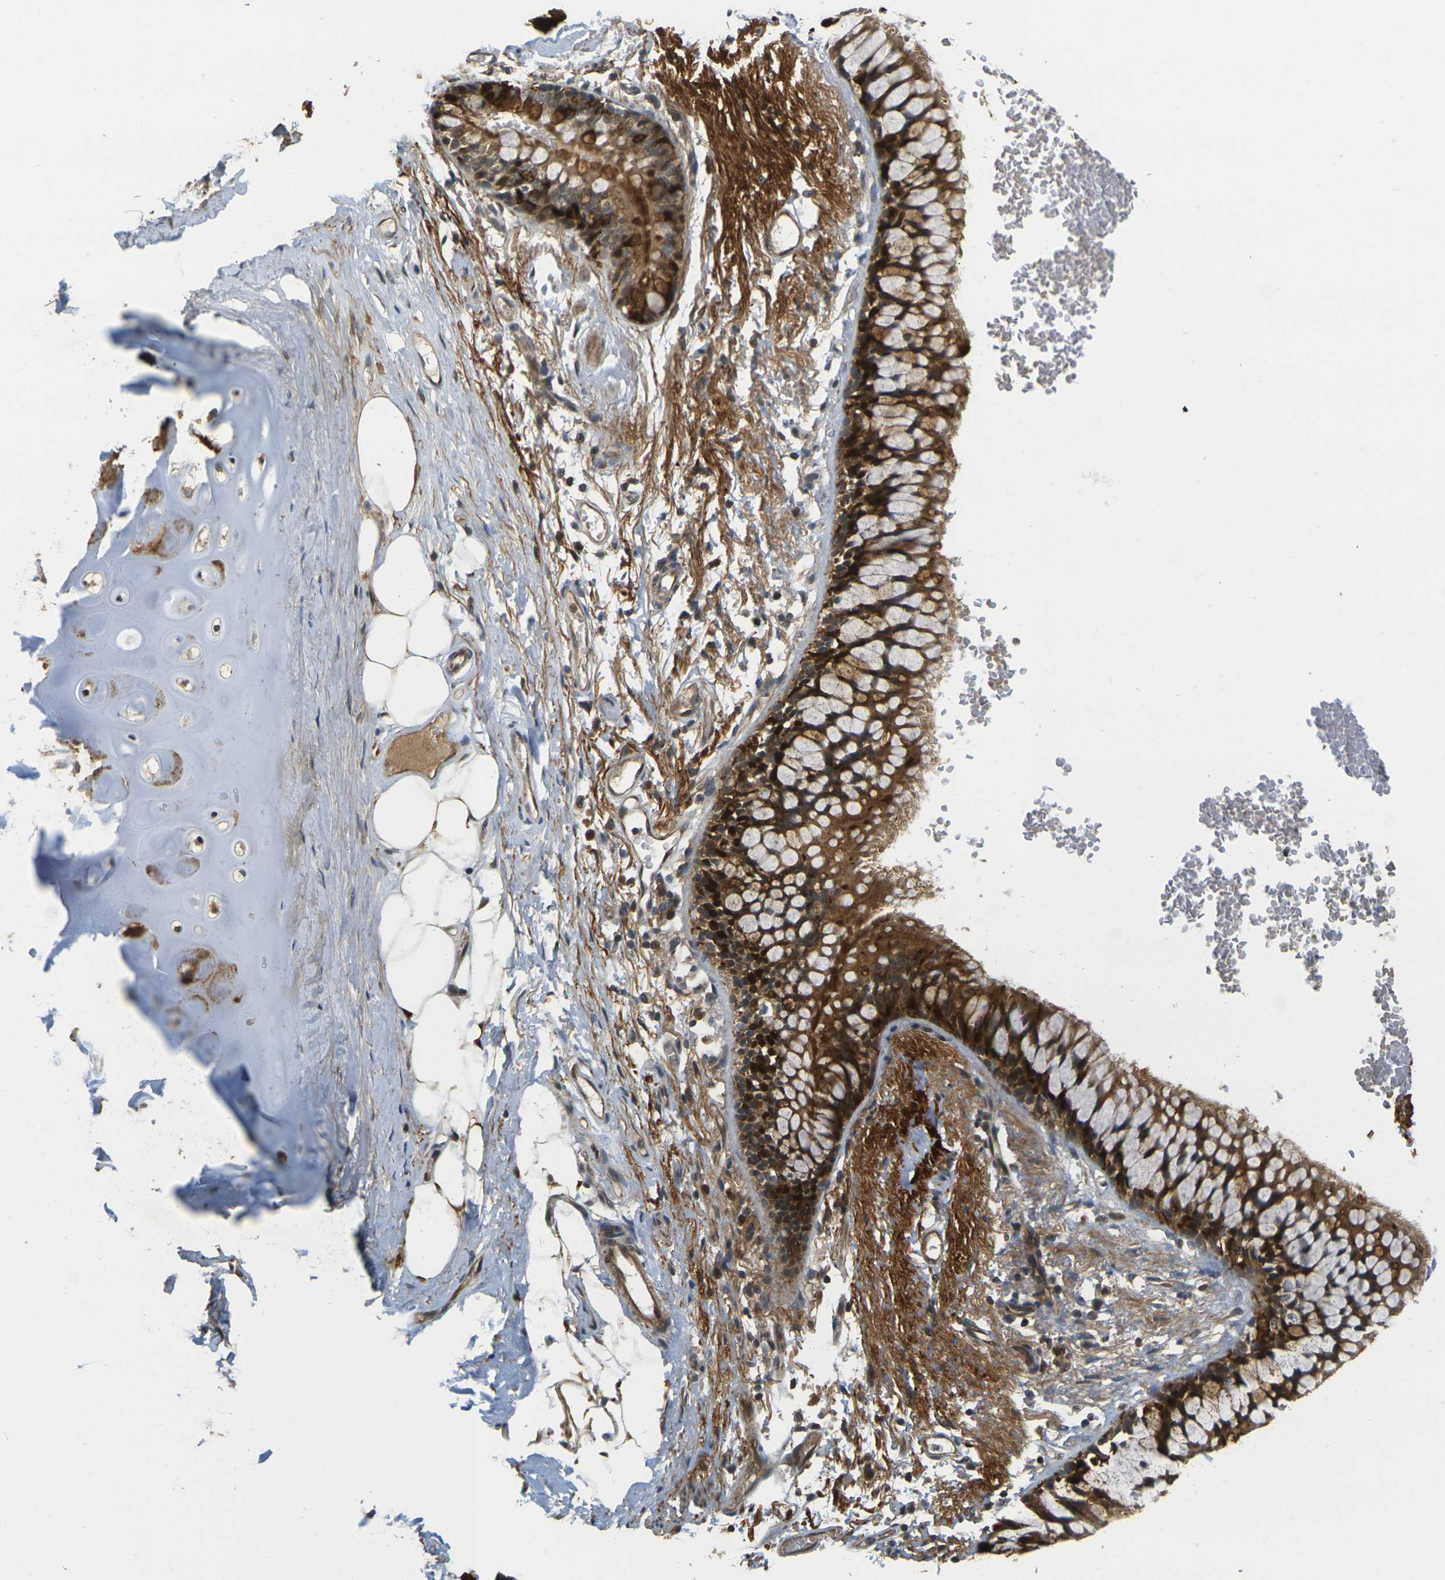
{"staining": {"intensity": "moderate", "quantity": ">75%", "location": "cytoplasmic/membranous"}, "tissue": "adipose tissue", "cell_type": "Adipocytes", "image_type": "normal", "snomed": [{"axis": "morphology", "description": "Normal tissue, NOS"}, {"axis": "topography", "description": "Cartilage tissue"}, {"axis": "topography", "description": "Bronchus"}], "caption": "Immunohistochemical staining of normal adipose tissue demonstrates medium levels of moderate cytoplasmic/membranous staining in approximately >75% of adipocytes.", "gene": "KLHL8", "patient": {"sex": "female", "age": 73}}